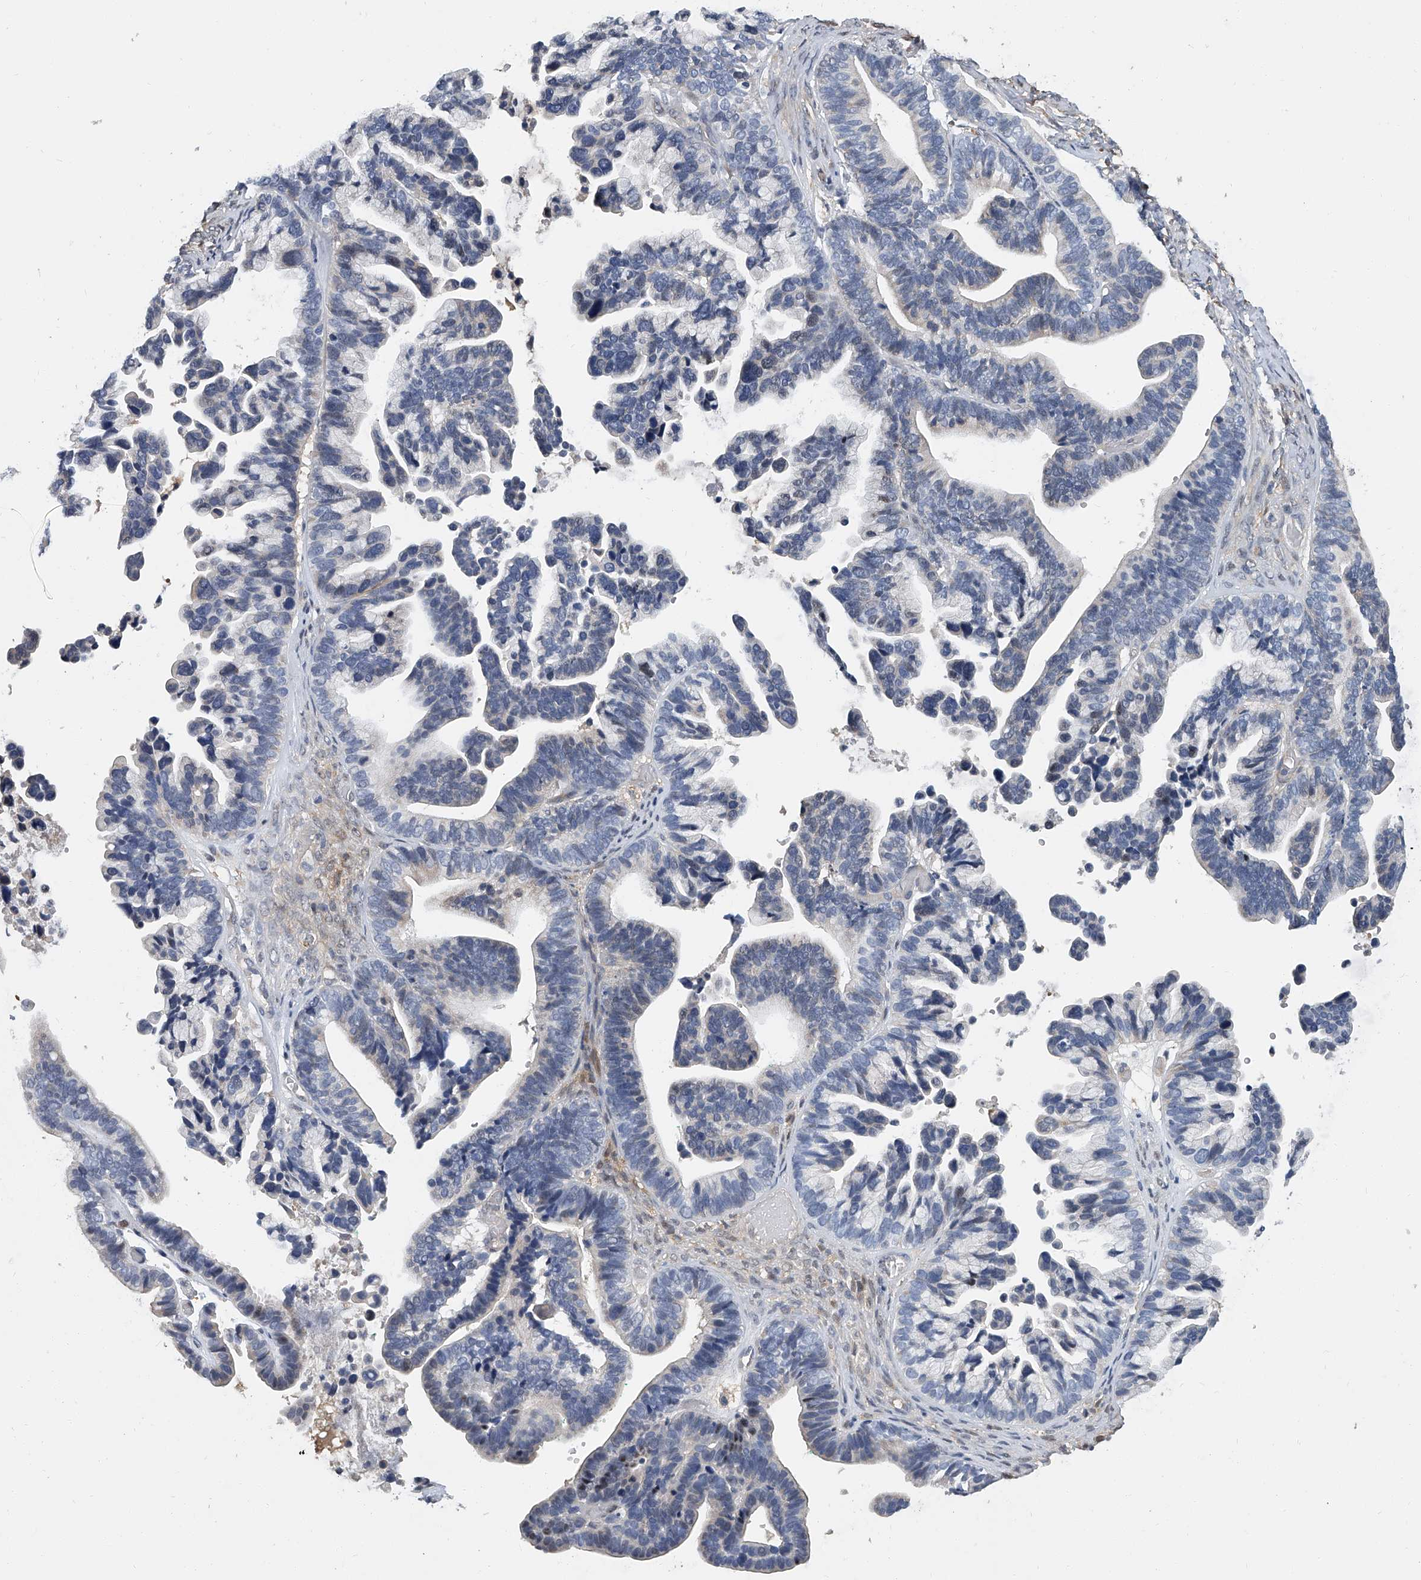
{"staining": {"intensity": "negative", "quantity": "none", "location": "none"}, "tissue": "ovarian cancer", "cell_type": "Tumor cells", "image_type": "cancer", "snomed": [{"axis": "morphology", "description": "Cystadenocarcinoma, serous, NOS"}, {"axis": "topography", "description": "Ovary"}], "caption": "DAB immunohistochemical staining of human ovarian cancer (serous cystadenocarcinoma) exhibits no significant positivity in tumor cells. Nuclei are stained in blue.", "gene": "CD200", "patient": {"sex": "female", "age": 56}}